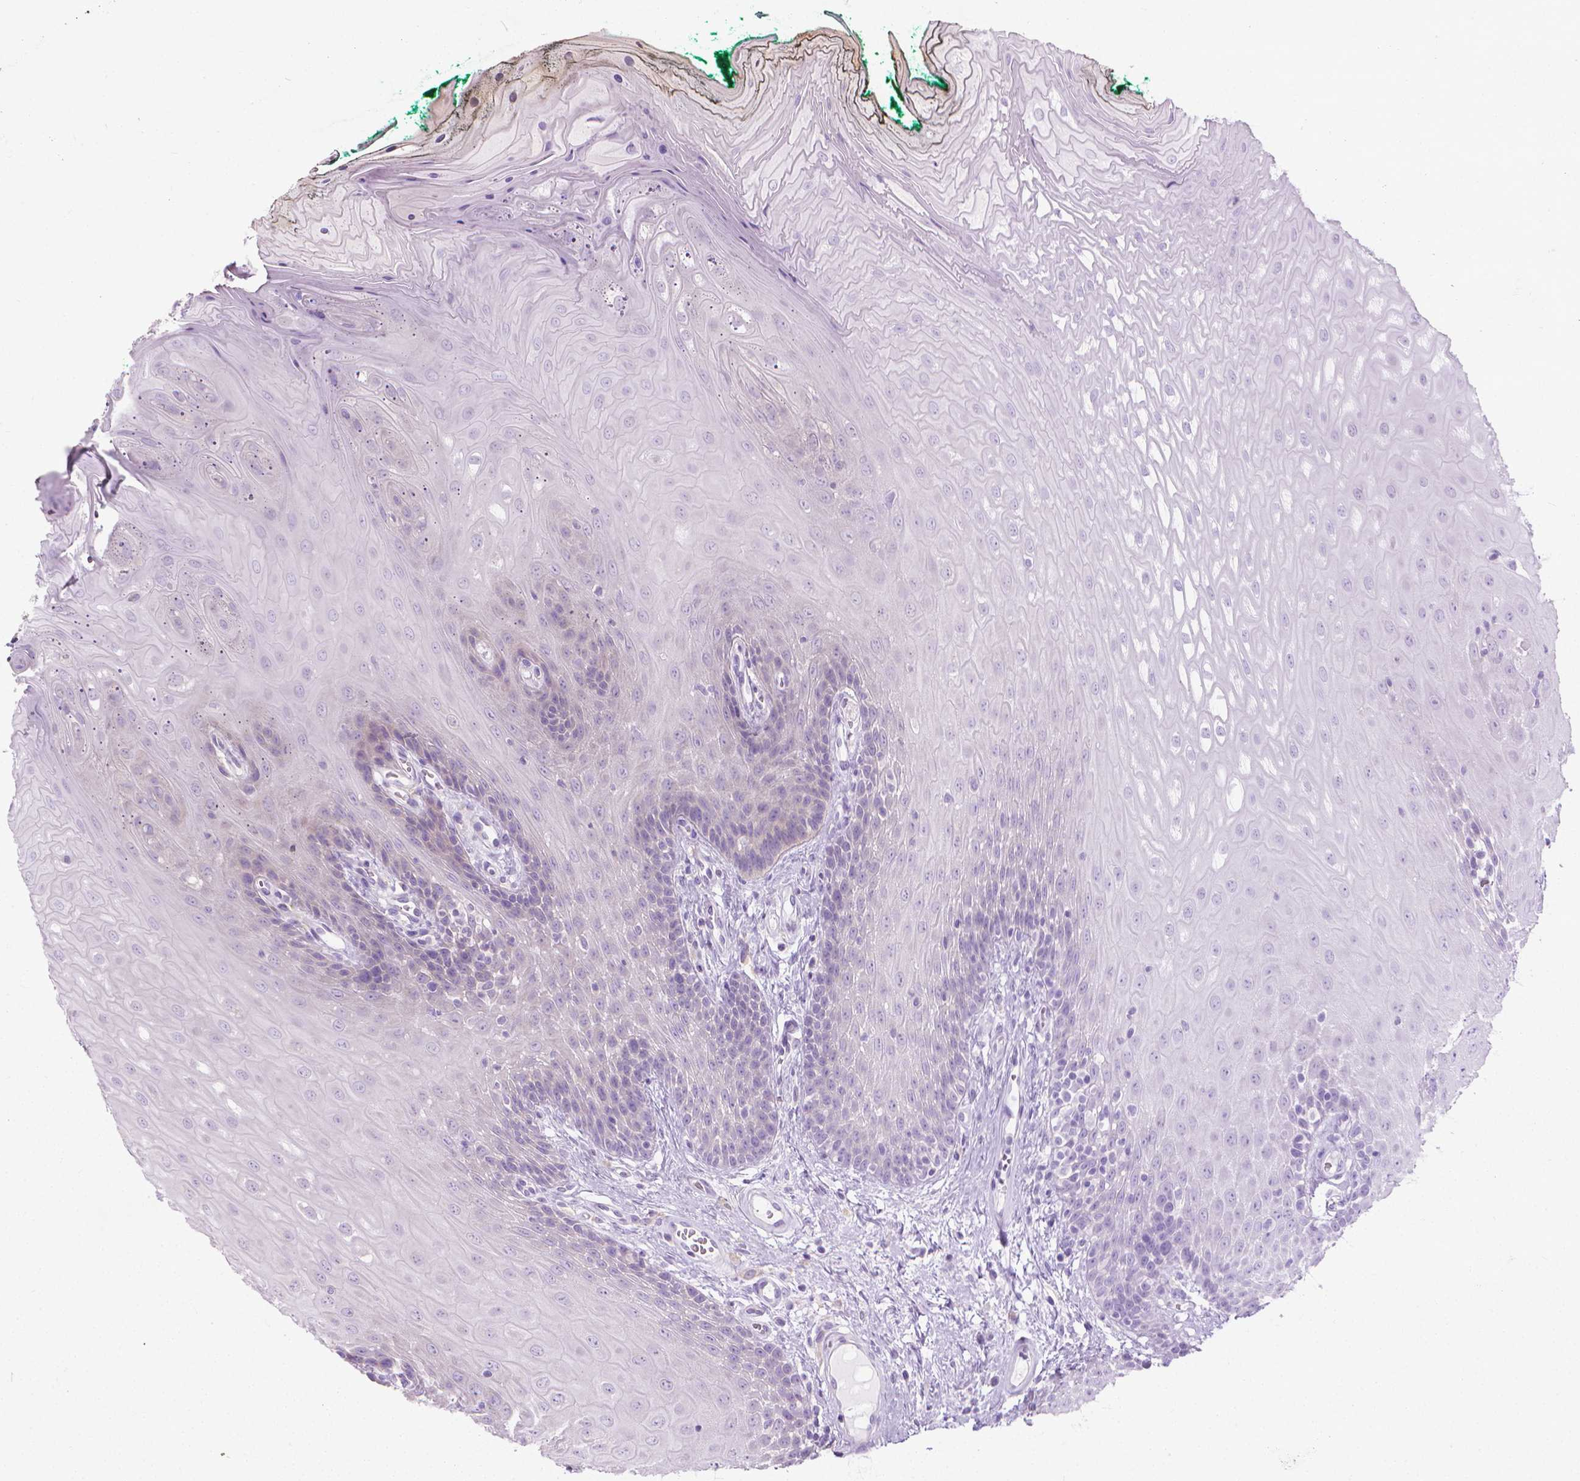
{"staining": {"intensity": "negative", "quantity": "none", "location": "none"}, "tissue": "oral mucosa", "cell_type": "Squamous epithelial cells", "image_type": "normal", "snomed": [{"axis": "morphology", "description": "Normal tissue, NOS"}, {"axis": "topography", "description": "Oral tissue"}], "caption": "An IHC image of normal oral mucosa is shown. There is no staining in squamous epithelial cells of oral mucosa. (DAB (3,3'-diaminobenzidine) immunohistochemistry (IHC) visualized using brightfield microscopy, high magnification).", "gene": "PRAG1", "patient": {"sex": "female", "age": 68}}